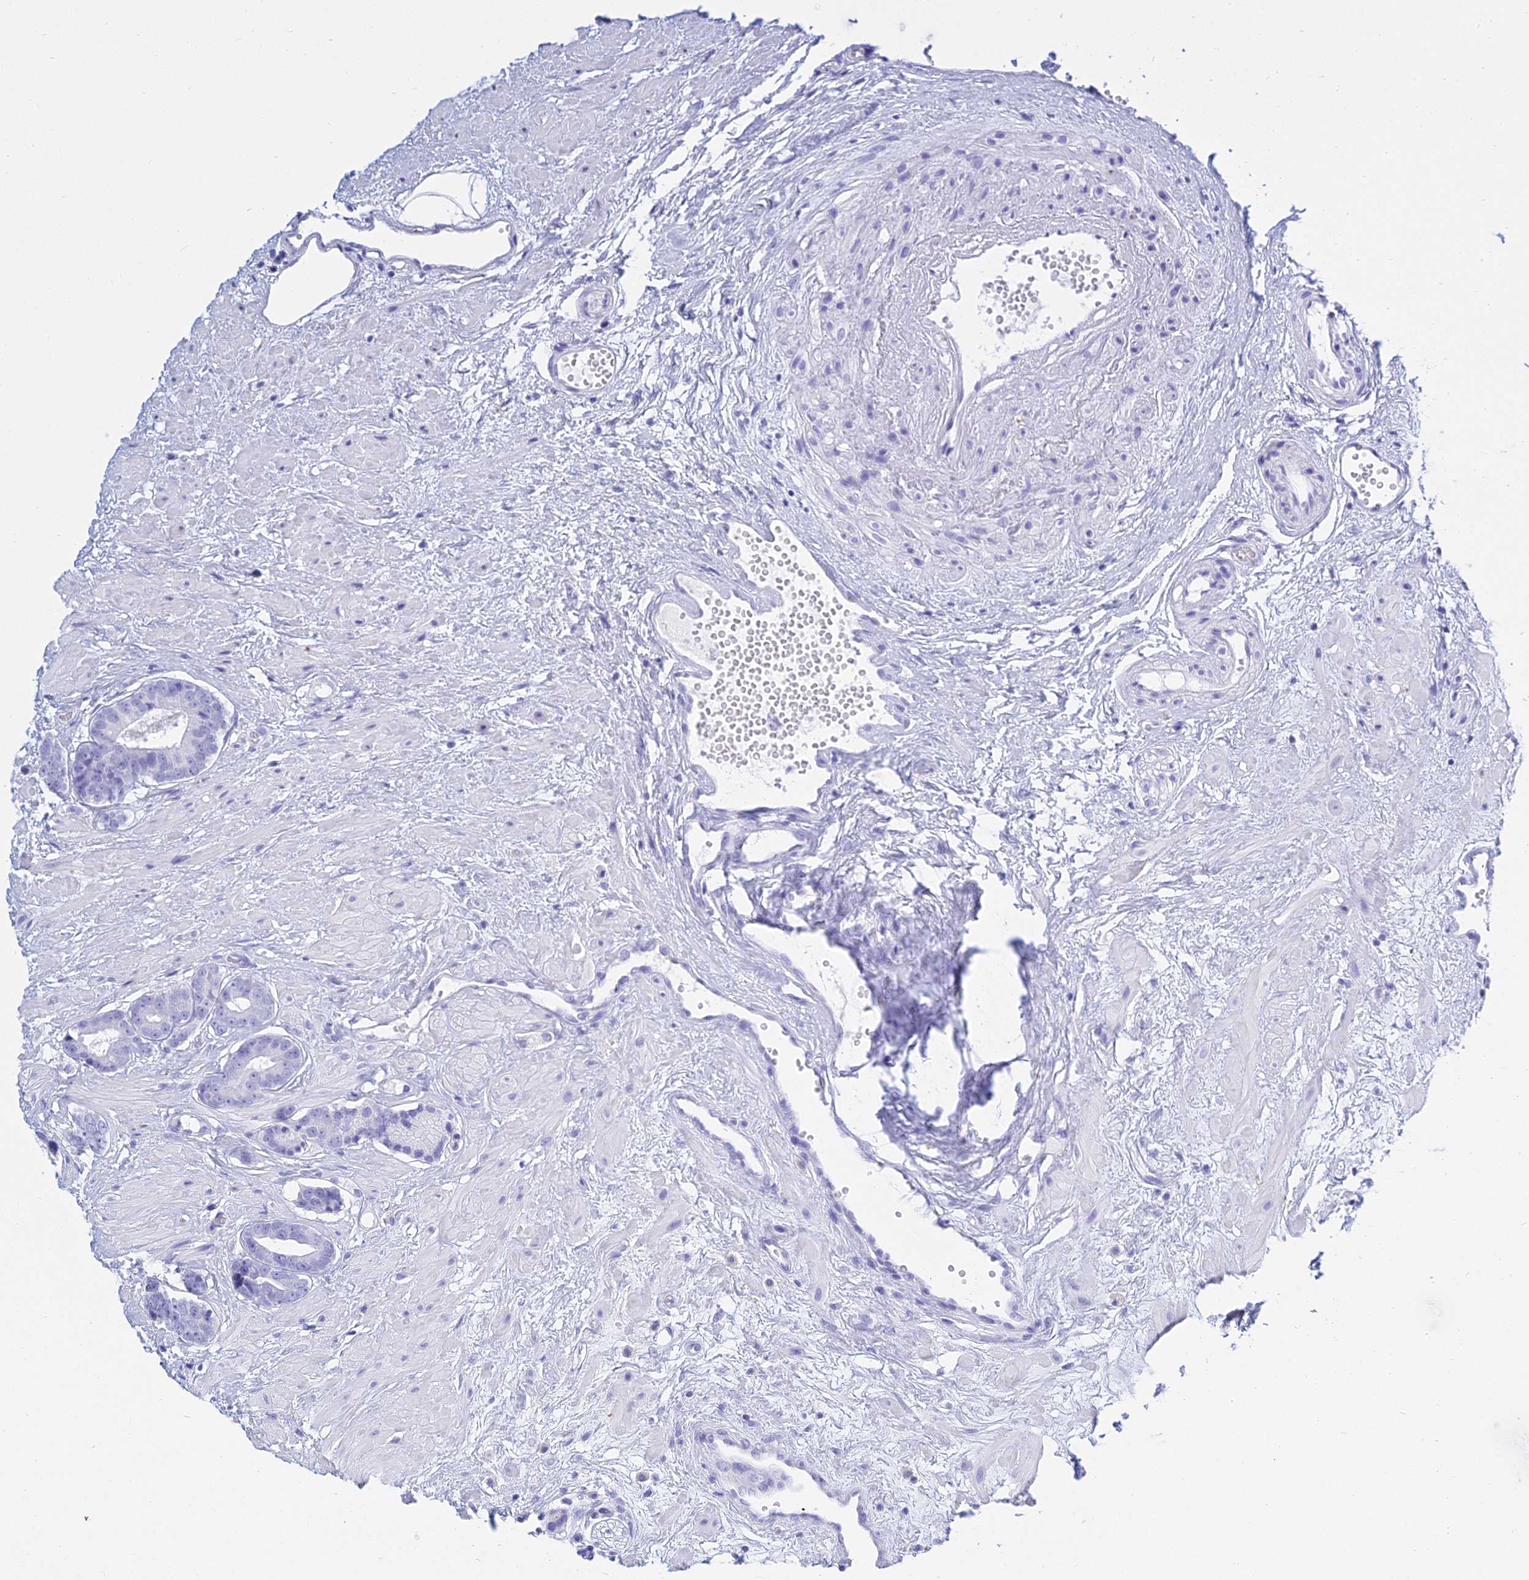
{"staining": {"intensity": "negative", "quantity": "none", "location": "none"}, "tissue": "prostate cancer", "cell_type": "Tumor cells", "image_type": "cancer", "snomed": [{"axis": "morphology", "description": "Adenocarcinoma, Low grade"}, {"axis": "topography", "description": "Prostate"}], "caption": "The image shows no significant staining in tumor cells of prostate cancer. (DAB IHC visualized using brightfield microscopy, high magnification).", "gene": "PATE4", "patient": {"sex": "male", "age": 64}}